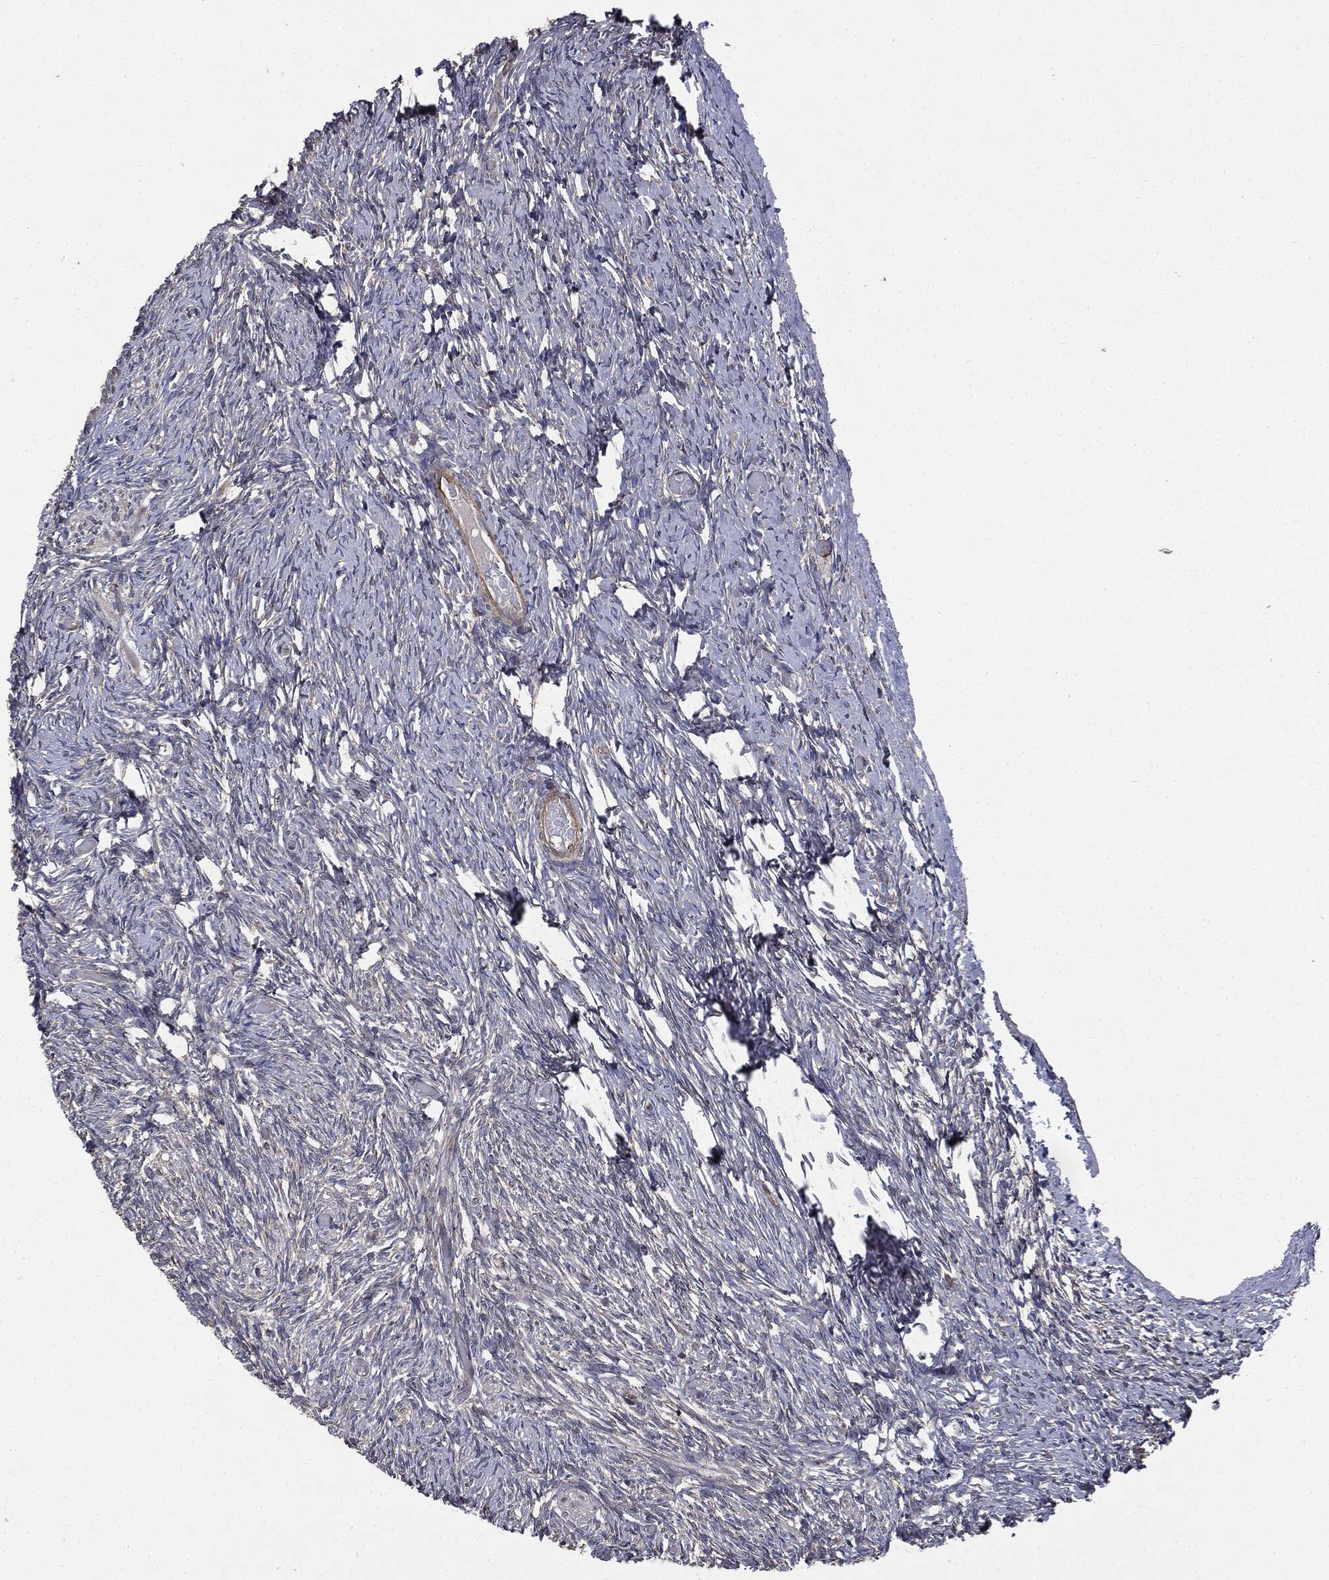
{"staining": {"intensity": "weak", "quantity": "25%-75%", "location": "cytoplasmic/membranous"}, "tissue": "ovary", "cell_type": "Follicle cells", "image_type": "normal", "snomed": [{"axis": "morphology", "description": "Normal tissue, NOS"}, {"axis": "topography", "description": "Ovary"}], "caption": "Benign ovary was stained to show a protein in brown. There is low levels of weak cytoplasmic/membranous expression in about 25%-75% of follicle cells.", "gene": "PLOD3", "patient": {"sex": "female", "age": 39}}